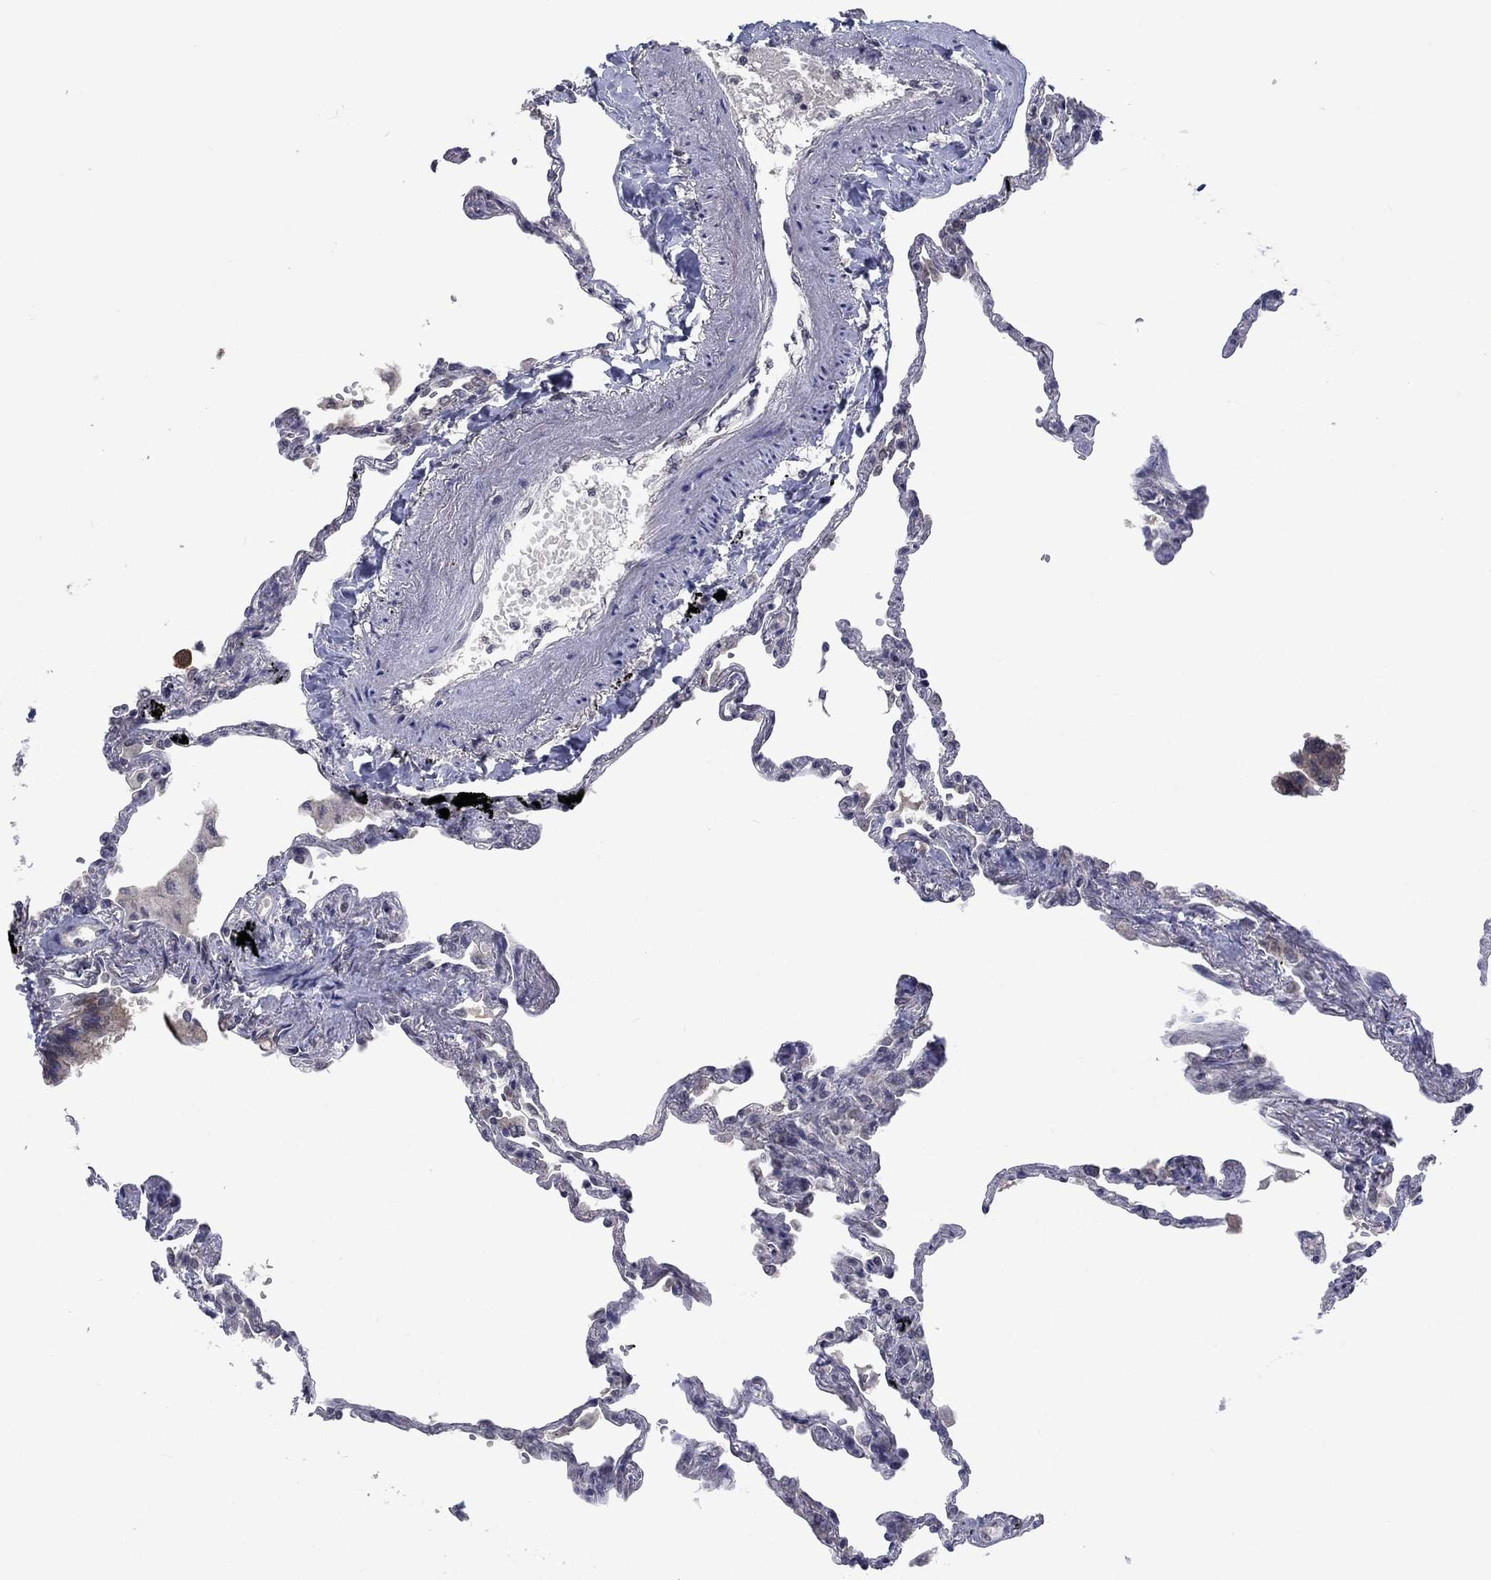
{"staining": {"intensity": "negative", "quantity": "none", "location": "none"}, "tissue": "lung", "cell_type": "Alveolar cells", "image_type": "normal", "snomed": [{"axis": "morphology", "description": "Normal tissue, NOS"}, {"axis": "topography", "description": "Lung"}], "caption": "High power microscopy micrograph of an IHC image of benign lung, revealing no significant expression in alveolar cells.", "gene": "SPATA33", "patient": {"sex": "male", "age": 78}}